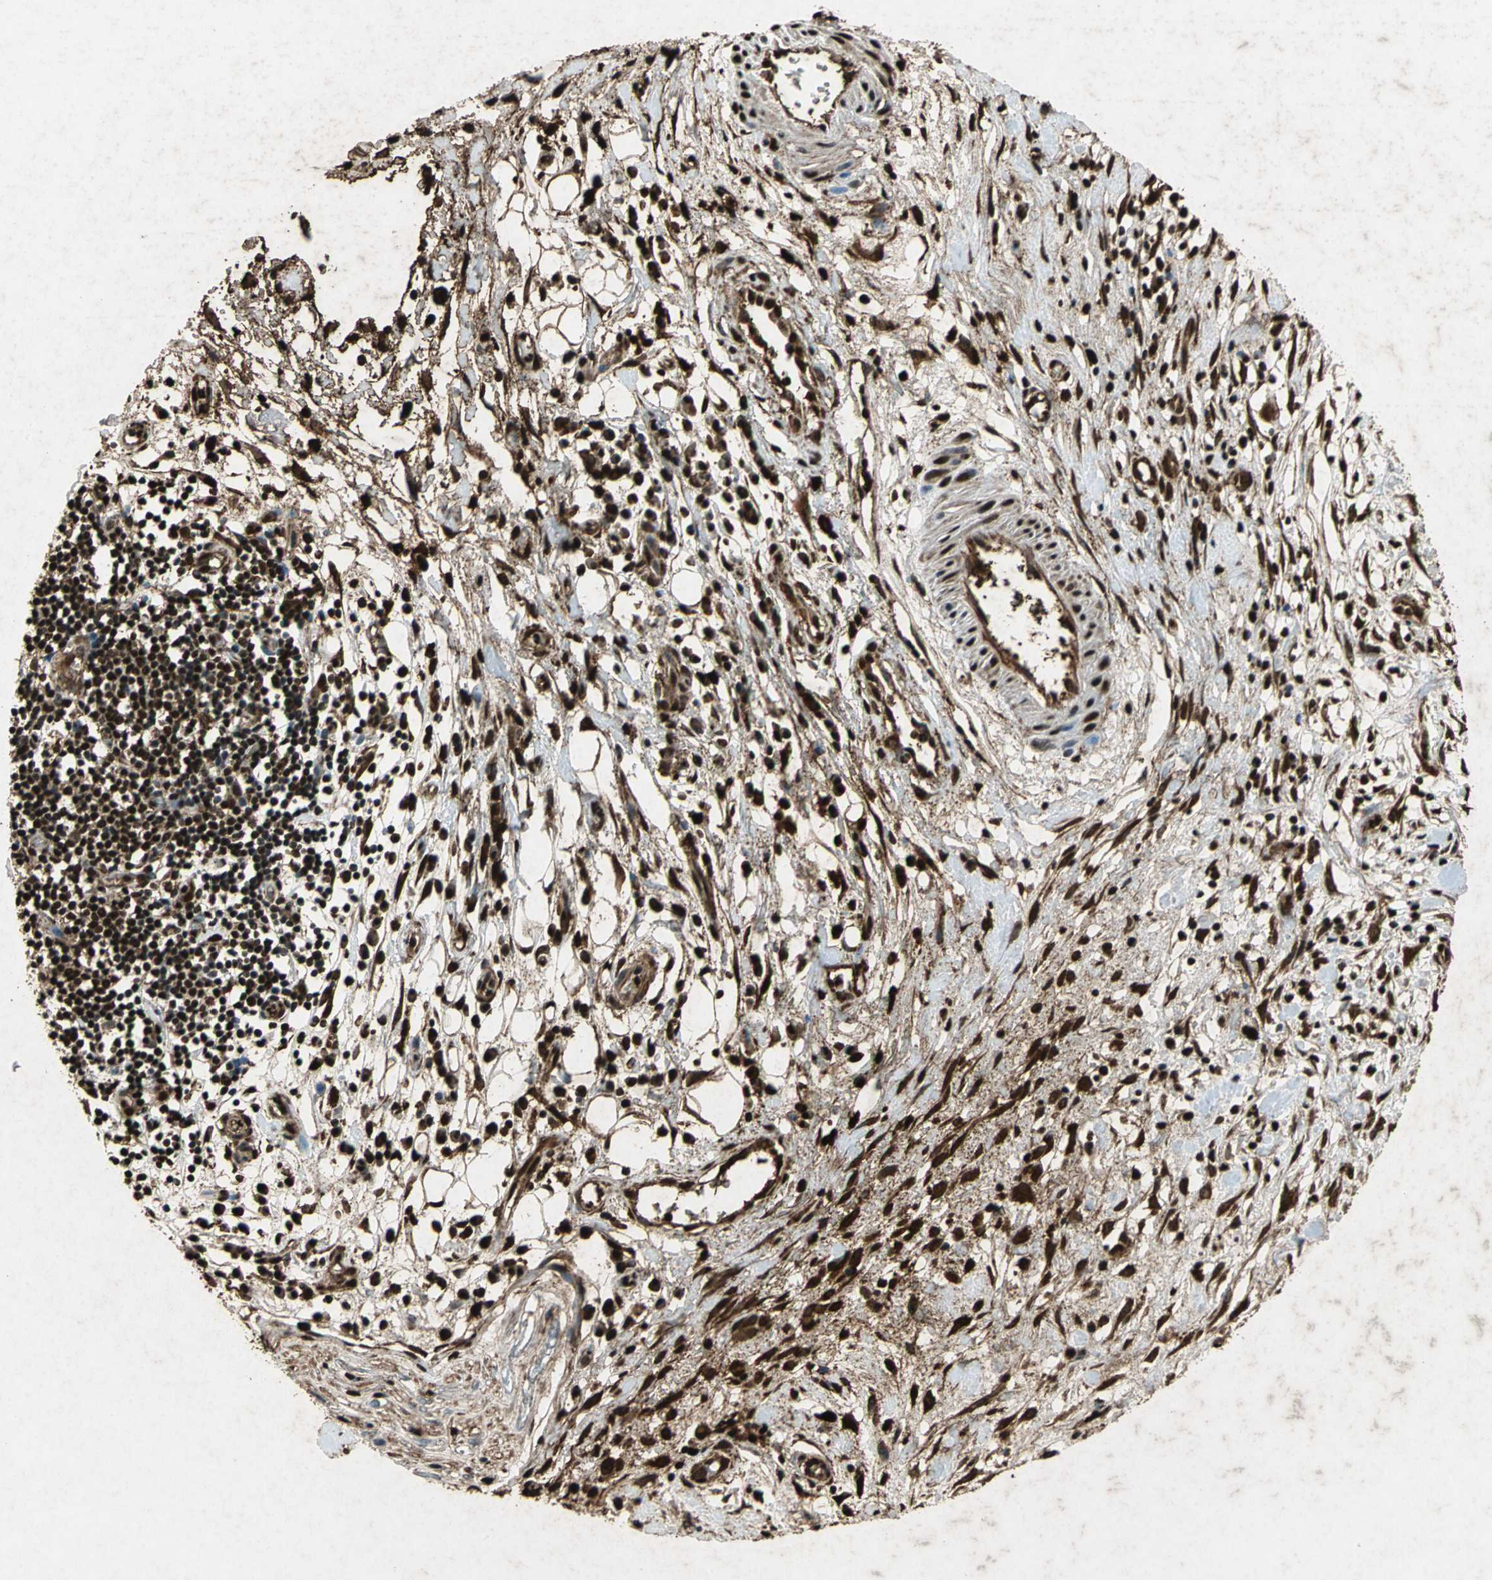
{"staining": {"intensity": "strong", "quantity": ">75%", "location": "cytoplasmic/membranous,nuclear"}, "tissue": "pancreatic cancer", "cell_type": "Tumor cells", "image_type": "cancer", "snomed": [{"axis": "morphology", "description": "Adenocarcinoma, NOS"}, {"axis": "topography", "description": "Pancreas"}], "caption": "Immunohistochemistry of human pancreatic cancer exhibits high levels of strong cytoplasmic/membranous and nuclear expression in approximately >75% of tumor cells.", "gene": "ANP32A", "patient": {"sex": "female", "age": 60}}